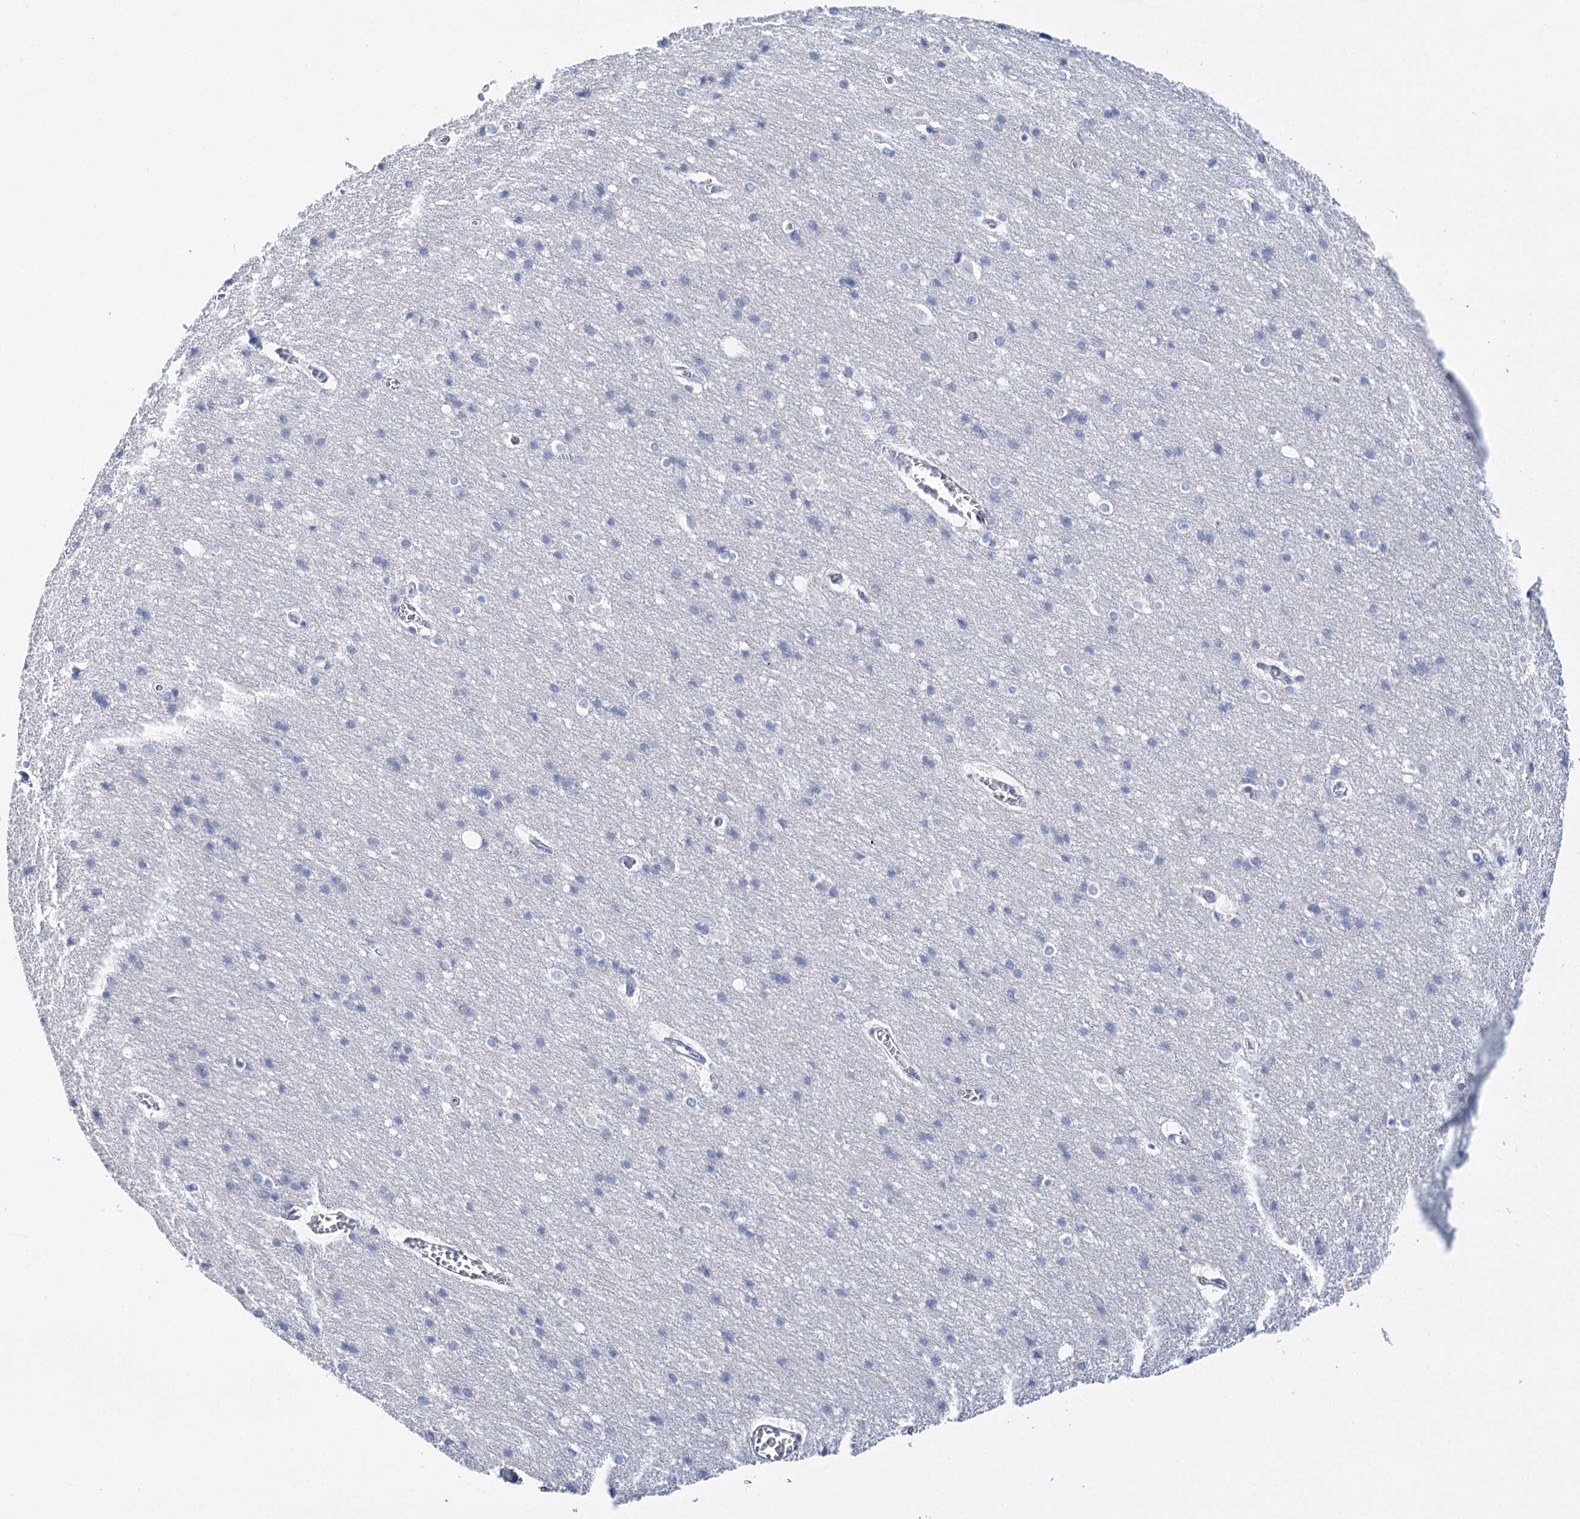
{"staining": {"intensity": "negative", "quantity": "none", "location": "none"}, "tissue": "cerebral cortex", "cell_type": "Endothelial cells", "image_type": "normal", "snomed": [{"axis": "morphology", "description": "Normal tissue, NOS"}, {"axis": "topography", "description": "Cerebral cortex"}], "caption": "The photomicrograph demonstrates no significant staining in endothelial cells of cerebral cortex. (Stains: DAB IHC with hematoxylin counter stain, Microscopy: brightfield microscopy at high magnification).", "gene": "CEACAM8", "patient": {"sex": "male", "age": 54}}